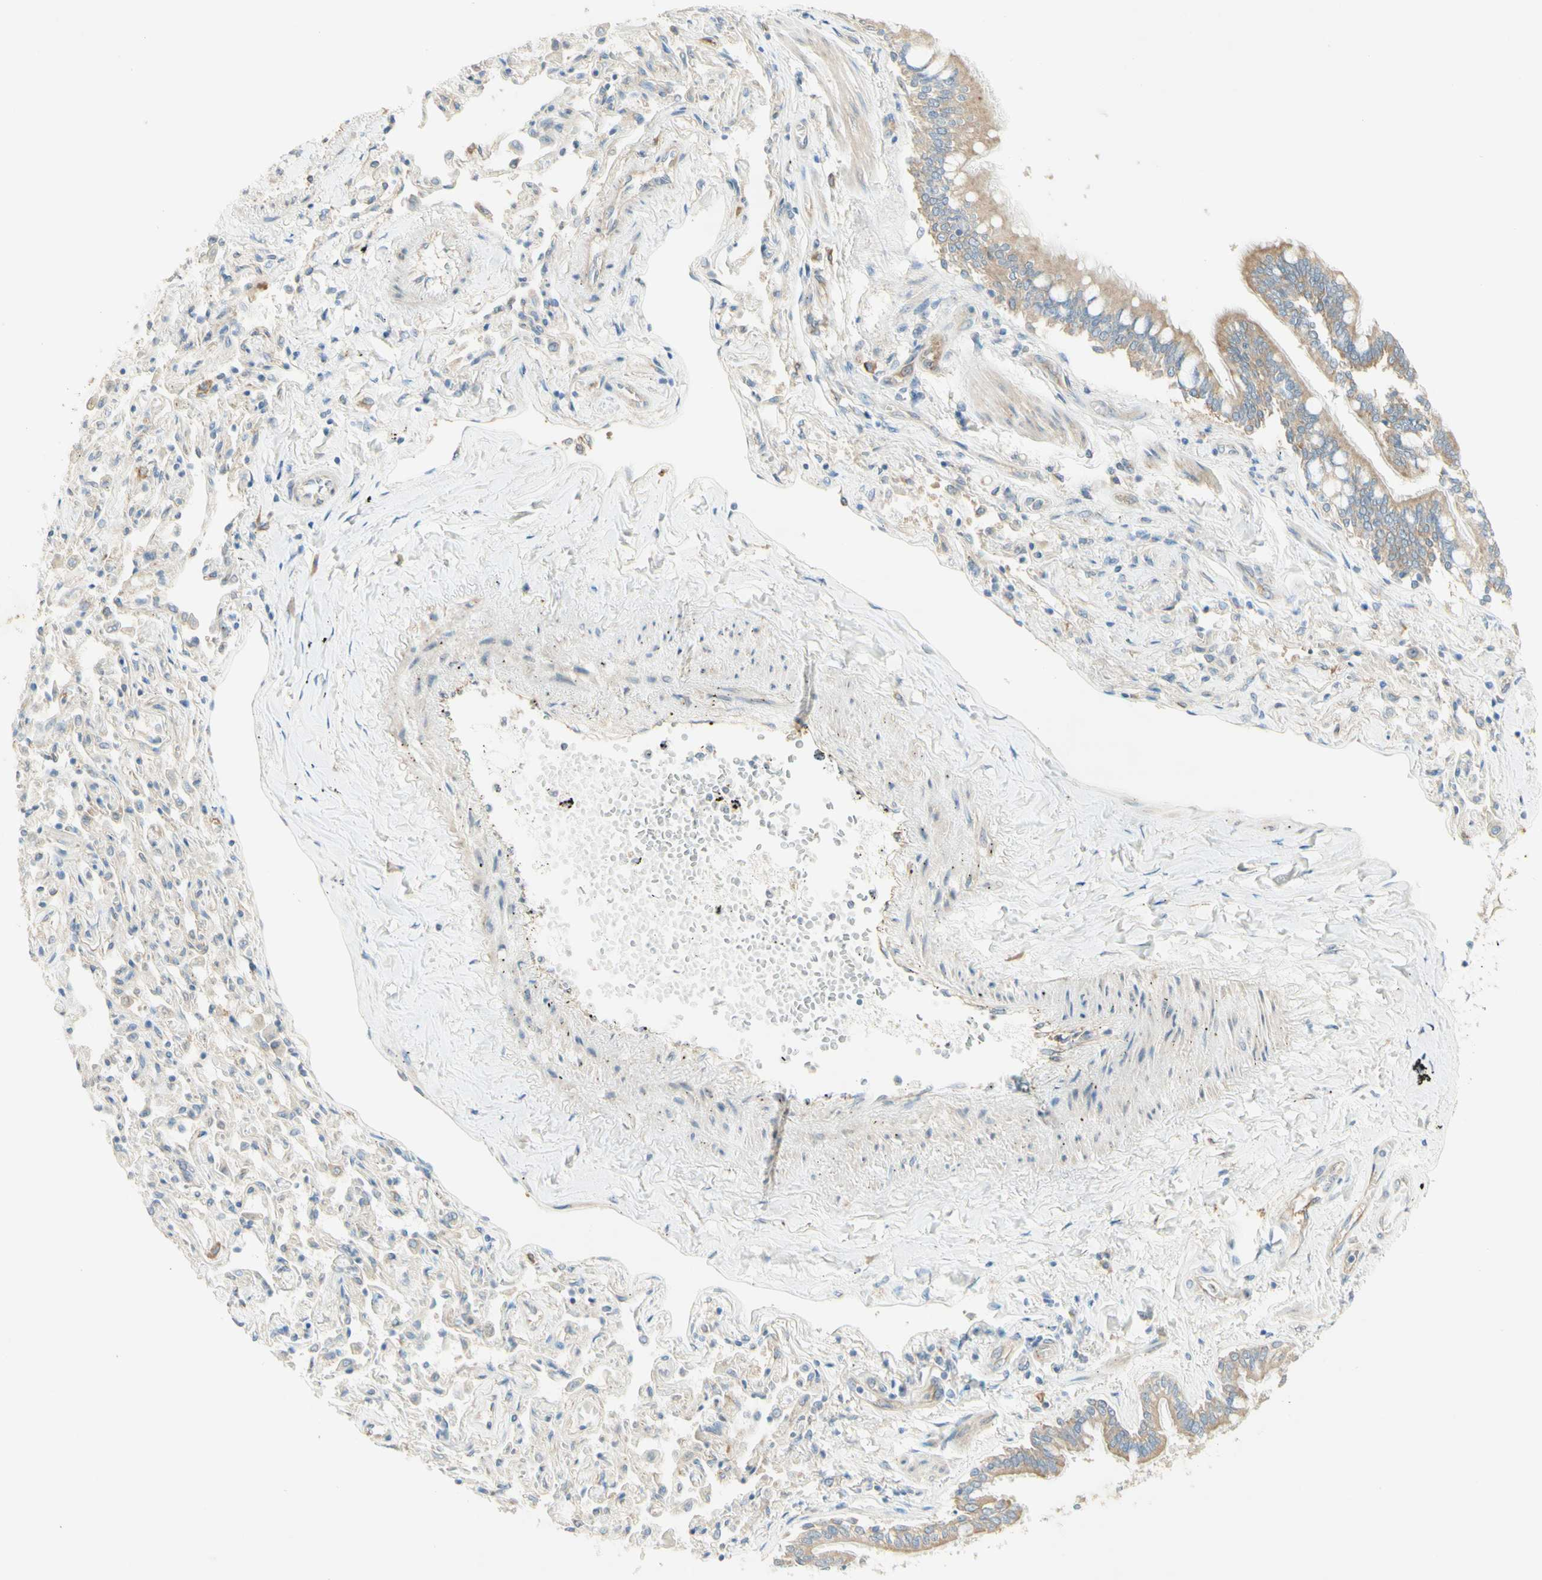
{"staining": {"intensity": "weak", "quantity": ">75%", "location": "cytoplasmic/membranous"}, "tissue": "bronchus", "cell_type": "Respiratory epithelial cells", "image_type": "normal", "snomed": [{"axis": "morphology", "description": "Normal tissue, NOS"}, {"axis": "topography", "description": "Bronchus"}, {"axis": "topography", "description": "Lung"}], "caption": "The histopathology image demonstrates a brown stain indicating the presence of a protein in the cytoplasmic/membranous of respiratory epithelial cells in bronchus.", "gene": "DYNC1H1", "patient": {"sex": "male", "age": 64}}